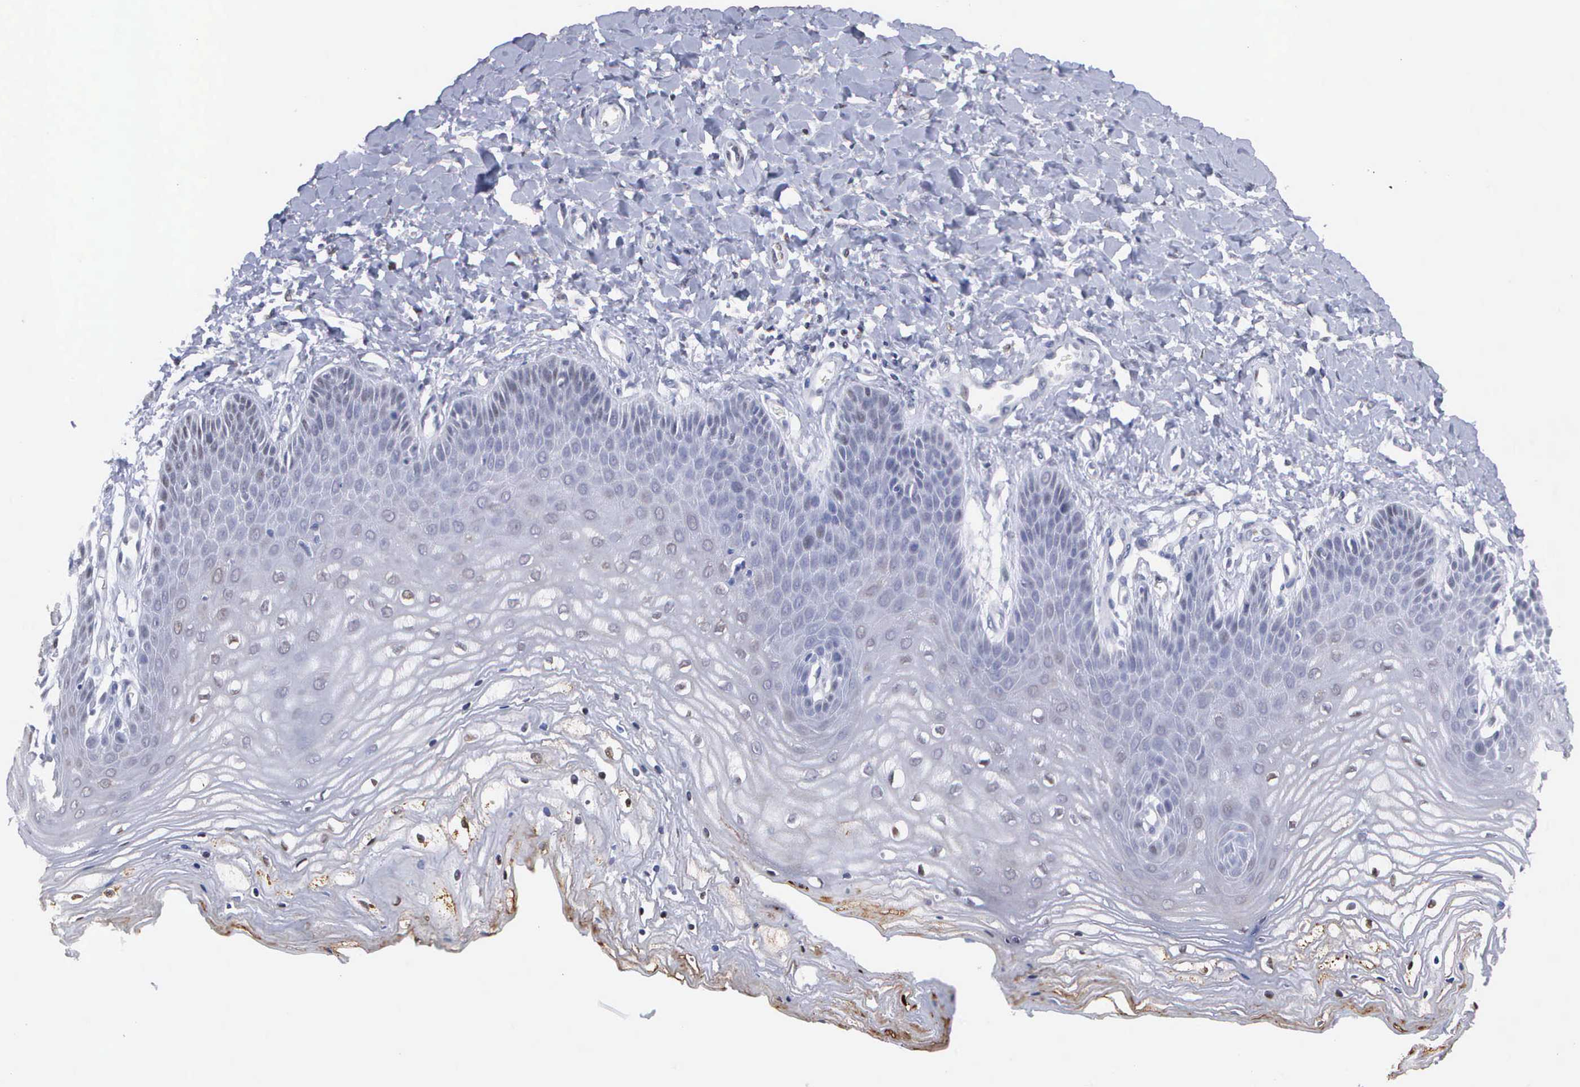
{"staining": {"intensity": "weak", "quantity": "<25%", "location": "cytoplasmic/membranous"}, "tissue": "vagina", "cell_type": "Squamous epithelial cells", "image_type": "normal", "snomed": [{"axis": "morphology", "description": "Normal tissue, NOS"}, {"axis": "topography", "description": "Vagina"}], "caption": "Vagina stained for a protein using immunohistochemistry (IHC) demonstrates no staining squamous epithelial cells.", "gene": "SPIN3", "patient": {"sex": "female", "age": 68}}